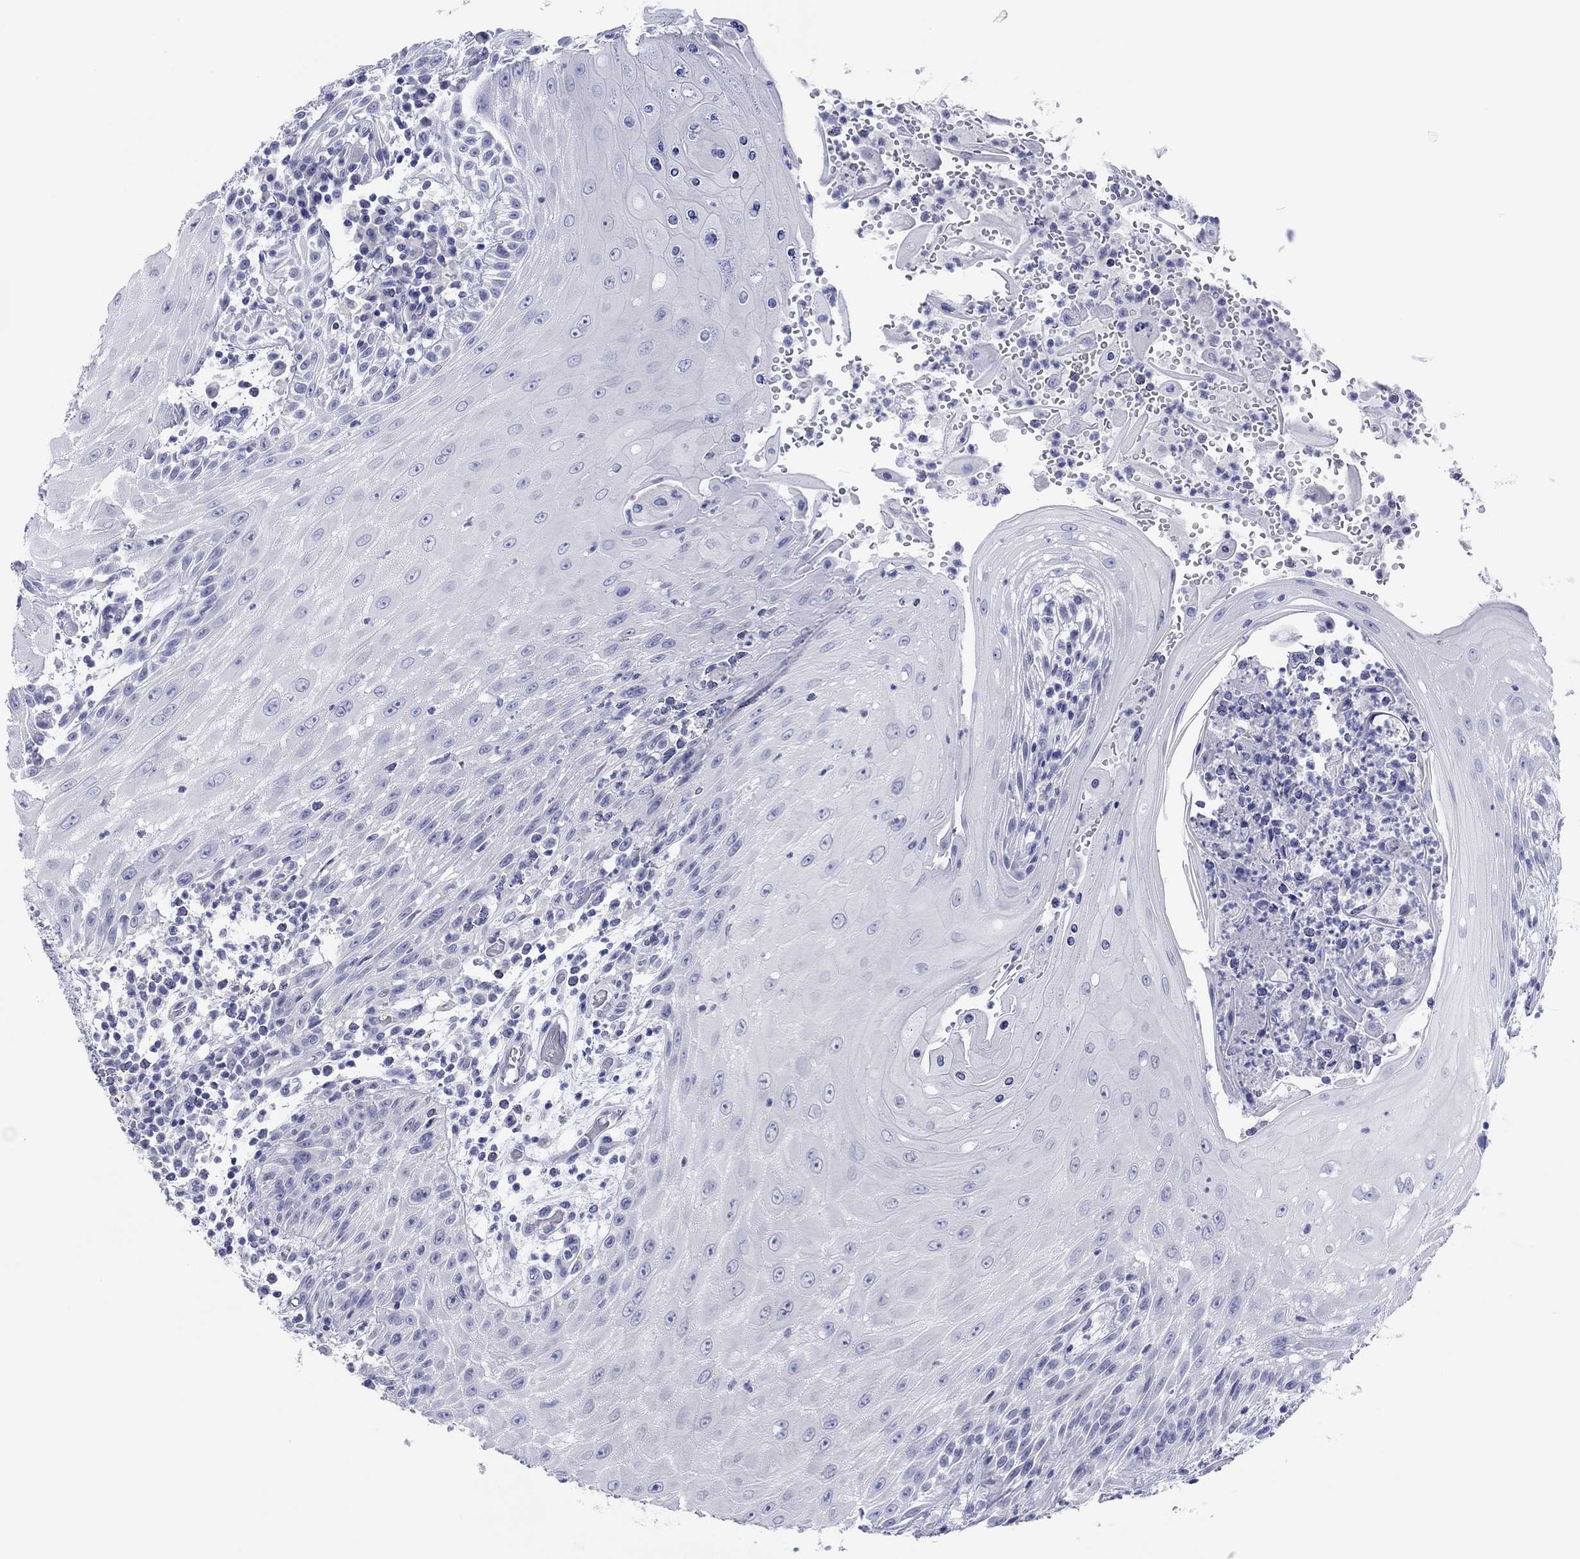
{"staining": {"intensity": "negative", "quantity": "none", "location": "none"}, "tissue": "head and neck cancer", "cell_type": "Tumor cells", "image_type": "cancer", "snomed": [{"axis": "morphology", "description": "Squamous cell carcinoma, NOS"}, {"axis": "topography", "description": "Oral tissue"}, {"axis": "topography", "description": "Head-Neck"}], "caption": "There is no significant staining in tumor cells of head and neck squamous cell carcinoma.", "gene": "ERICH3", "patient": {"sex": "male", "age": 58}}